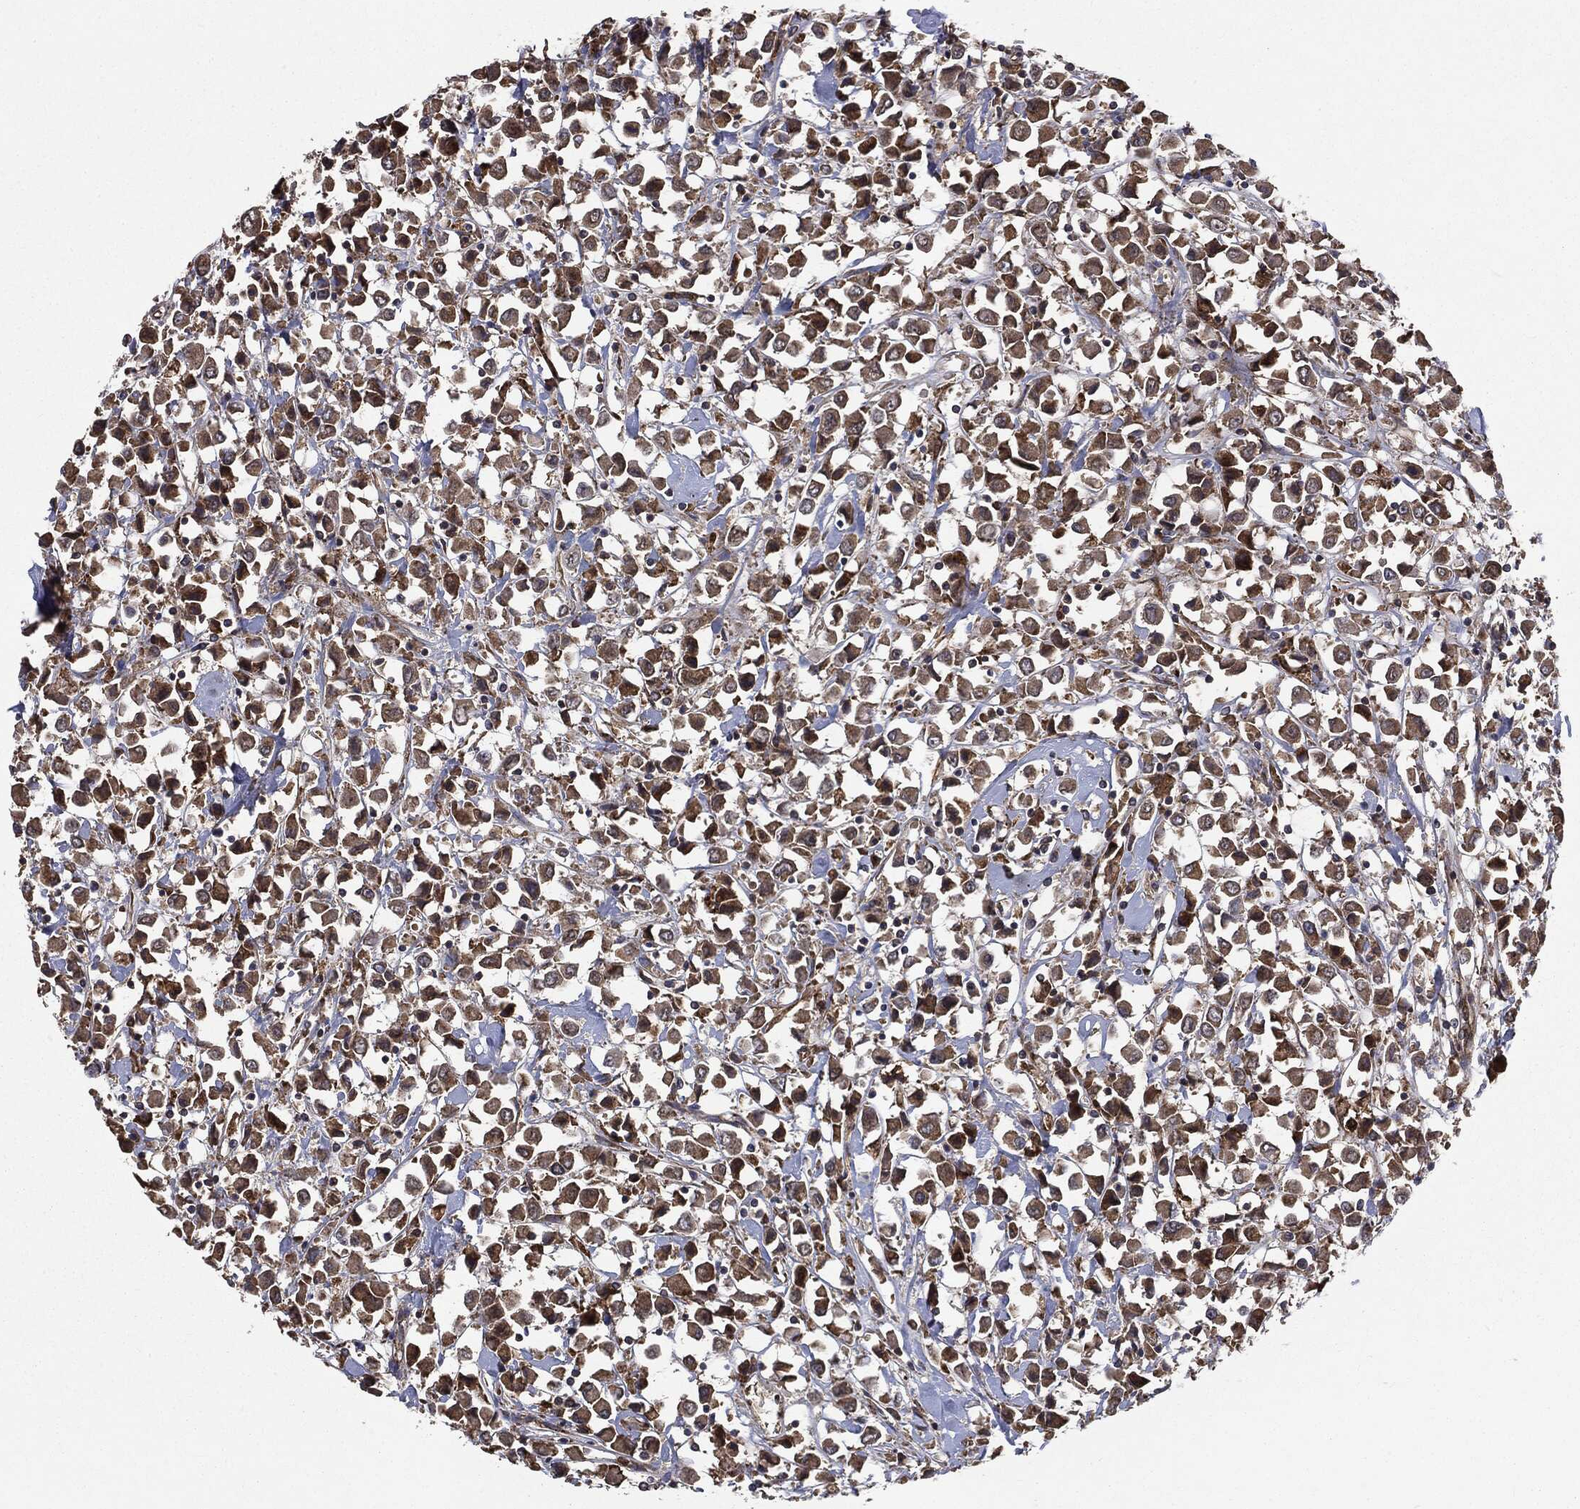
{"staining": {"intensity": "moderate", "quantity": ">75%", "location": "cytoplasmic/membranous"}, "tissue": "breast cancer", "cell_type": "Tumor cells", "image_type": "cancer", "snomed": [{"axis": "morphology", "description": "Duct carcinoma"}, {"axis": "topography", "description": "Breast"}], "caption": "A brown stain highlights moderate cytoplasmic/membranous positivity of a protein in human breast cancer (invasive ductal carcinoma) tumor cells.", "gene": "PLOD3", "patient": {"sex": "female", "age": 61}}